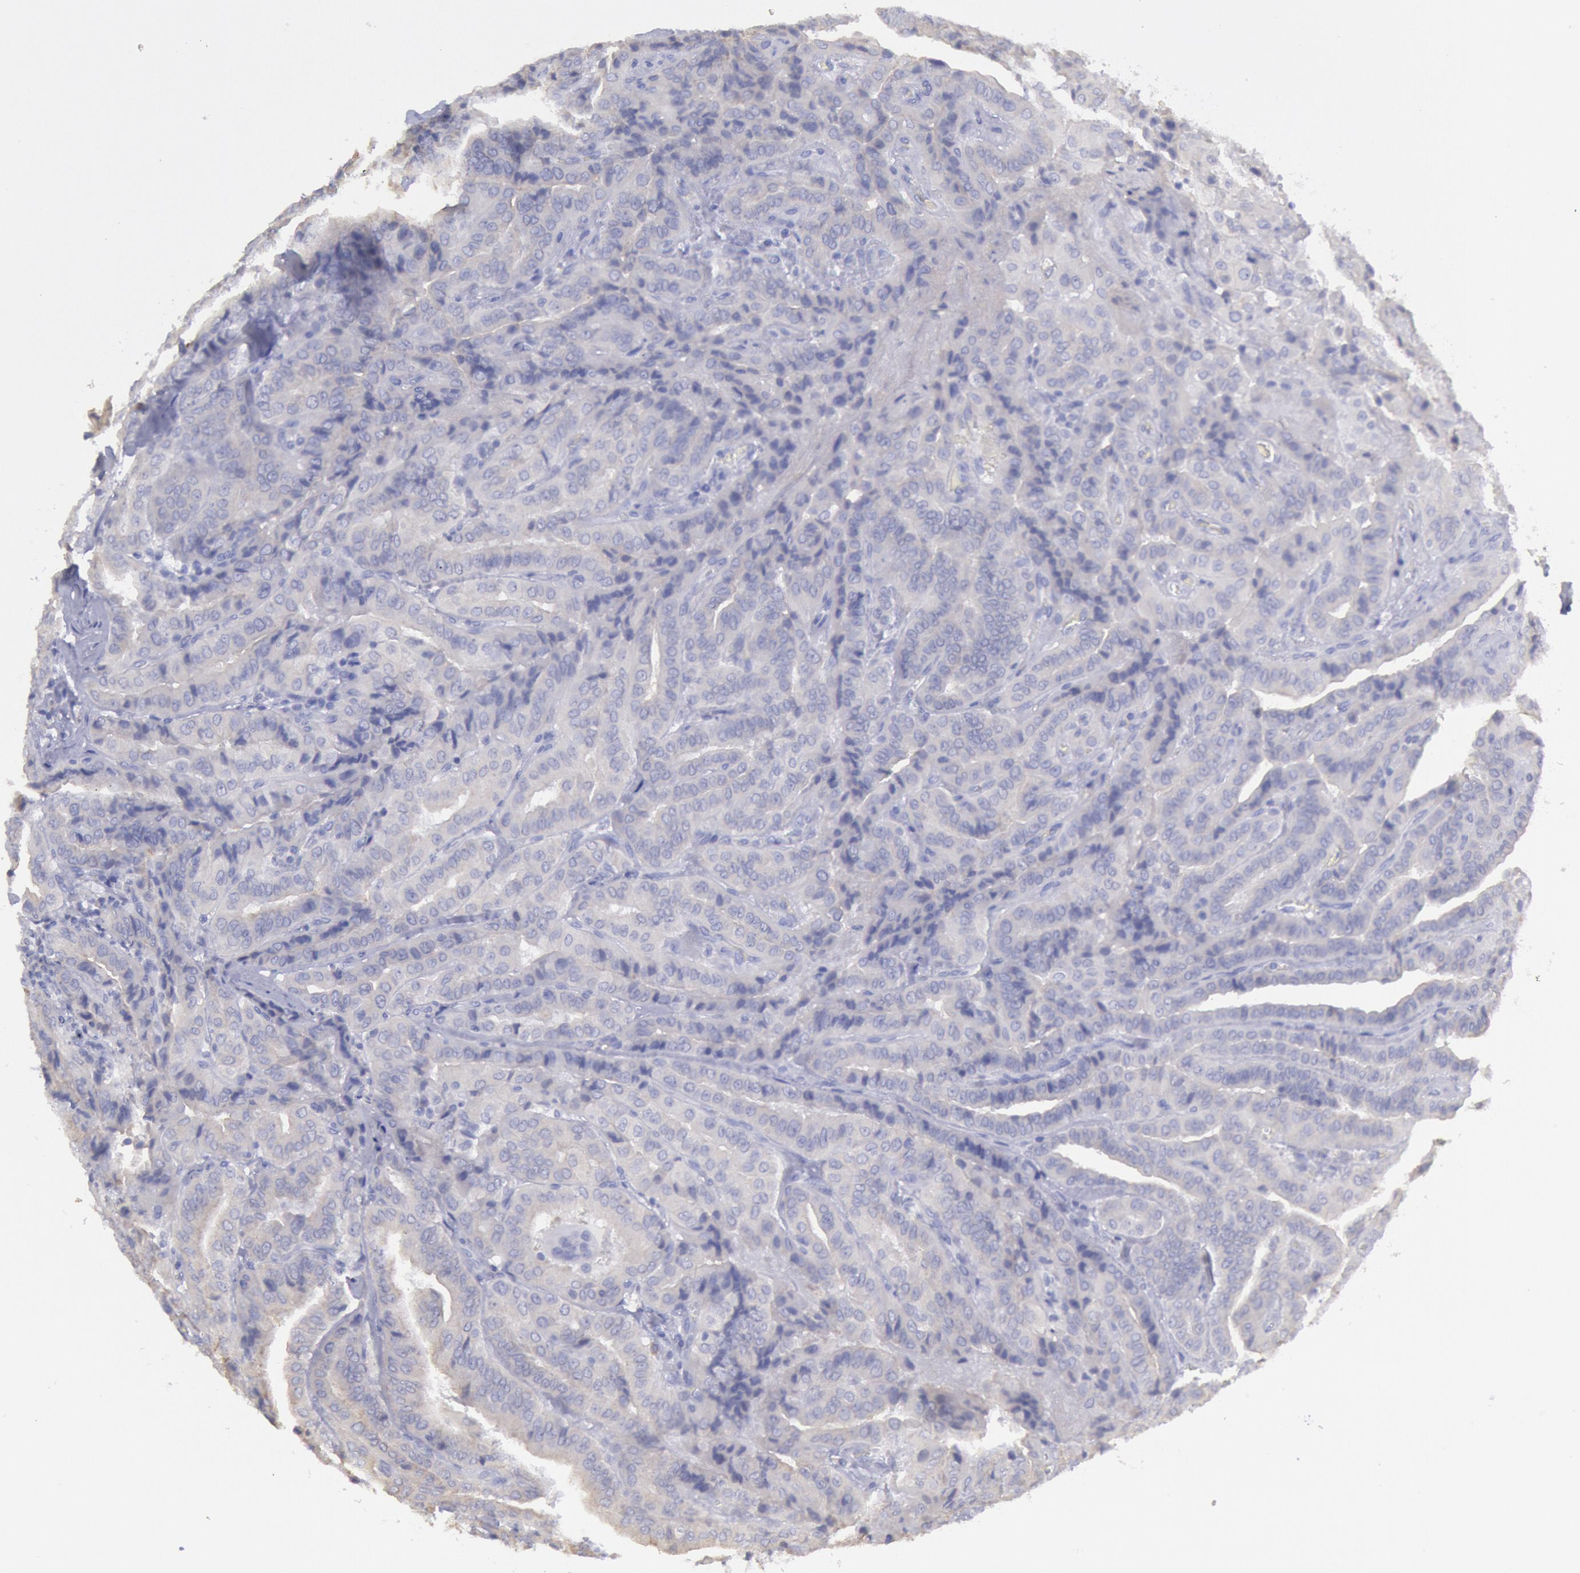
{"staining": {"intensity": "negative", "quantity": "none", "location": "none"}, "tissue": "thyroid cancer", "cell_type": "Tumor cells", "image_type": "cancer", "snomed": [{"axis": "morphology", "description": "Papillary adenocarcinoma, NOS"}, {"axis": "topography", "description": "Thyroid gland"}], "caption": "There is no significant positivity in tumor cells of papillary adenocarcinoma (thyroid). (Stains: DAB (3,3'-diaminobenzidine) immunohistochemistry with hematoxylin counter stain, Microscopy: brightfield microscopy at high magnification).", "gene": "MYH7", "patient": {"sex": "female", "age": 71}}